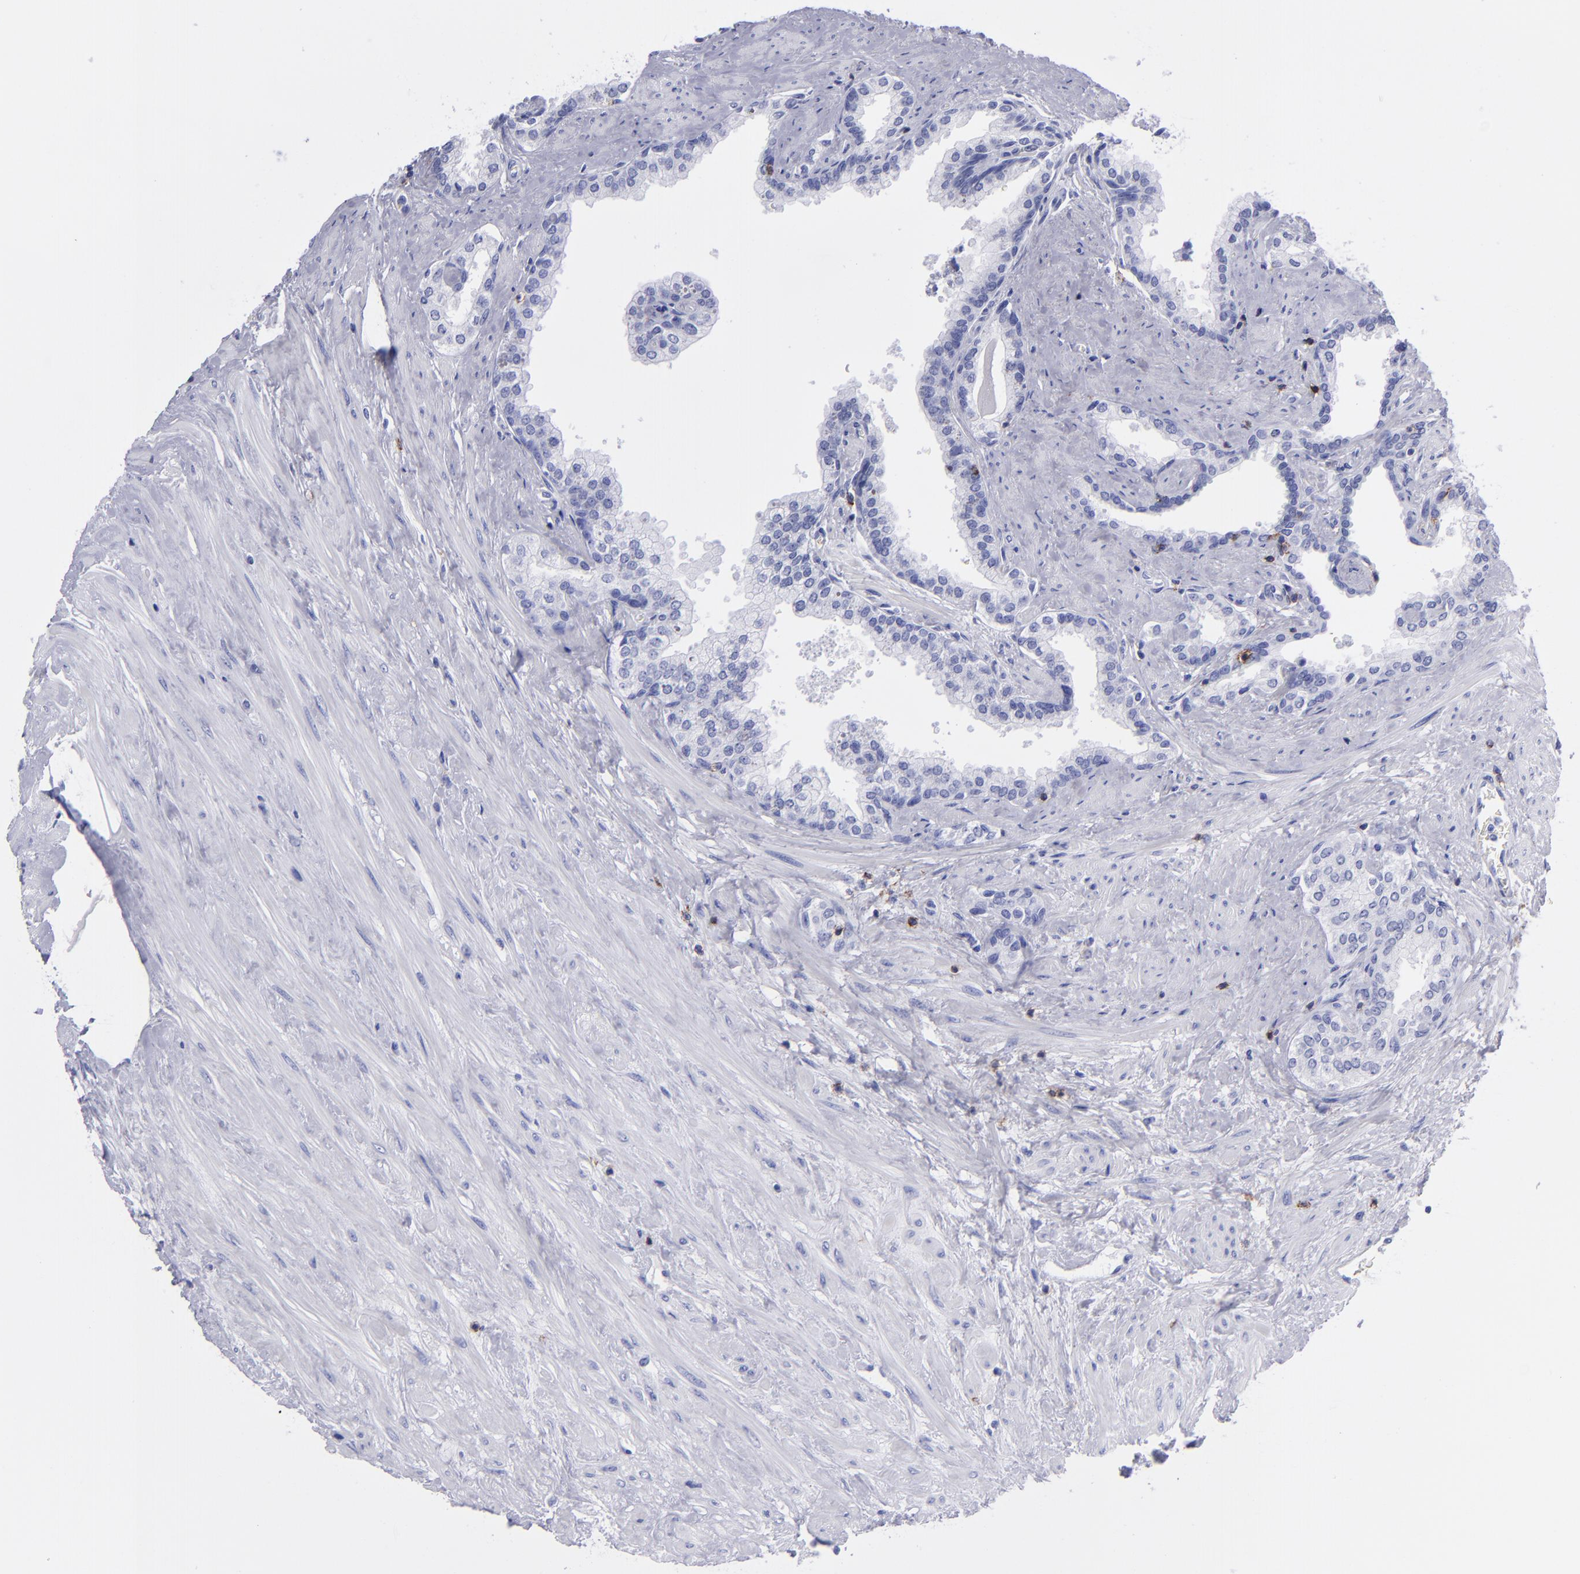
{"staining": {"intensity": "negative", "quantity": "none", "location": "none"}, "tissue": "prostate", "cell_type": "Glandular cells", "image_type": "normal", "snomed": [{"axis": "morphology", "description": "Normal tissue, NOS"}, {"axis": "topography", "description": "Prostate"}], "caption": "Benign prostate was stained to show a protein in brown. There is no significant expression in glandular cells. (DAB (3,3'-diaminobenzidine) immunohistochemistry (IHC), high magnification).", "gene": "CD6", "patient": {"sex": "male", "age": 60}}